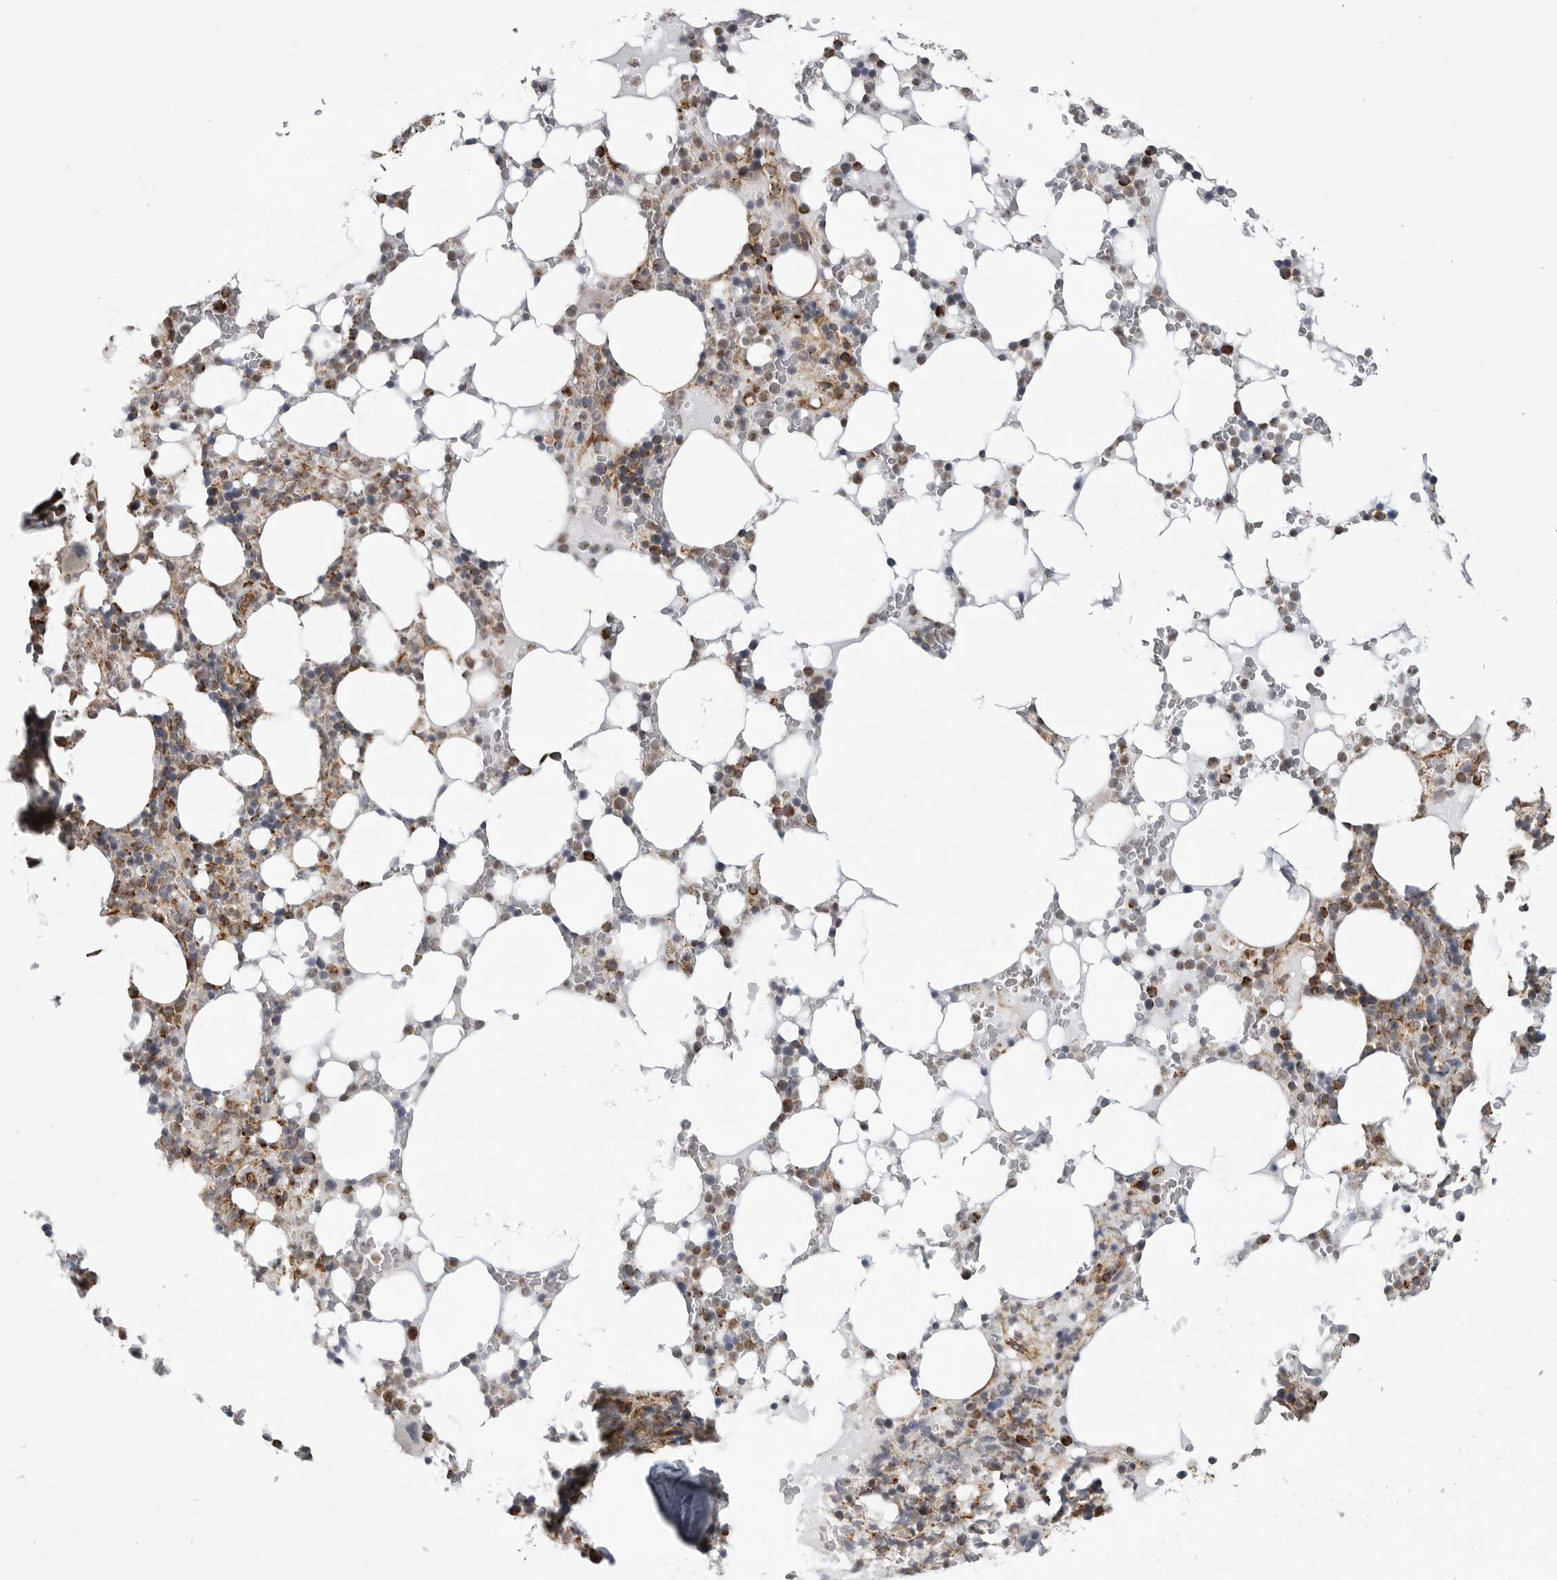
{"staining": {"intensity": "moderate", "quantity": "25%-75%", "location": "cytoplasmic/membranous"}, "tissue": "bone marrow", "cell_type": "Hematopoietic cells", "image_type": "normal", "snomed": [{"axis": "morphology", "description": "Normal tissue, NOS"}, {"axis": "topography", "description": "Bone marrow"}], "caption": "The image displays staining of normal bone marrow, revealing moderate cytoplasmic/membranous protein expression (brown color) within hematopoietic cells.", "gene": "FH", "patient": {"sex": "male", "age": 58}}